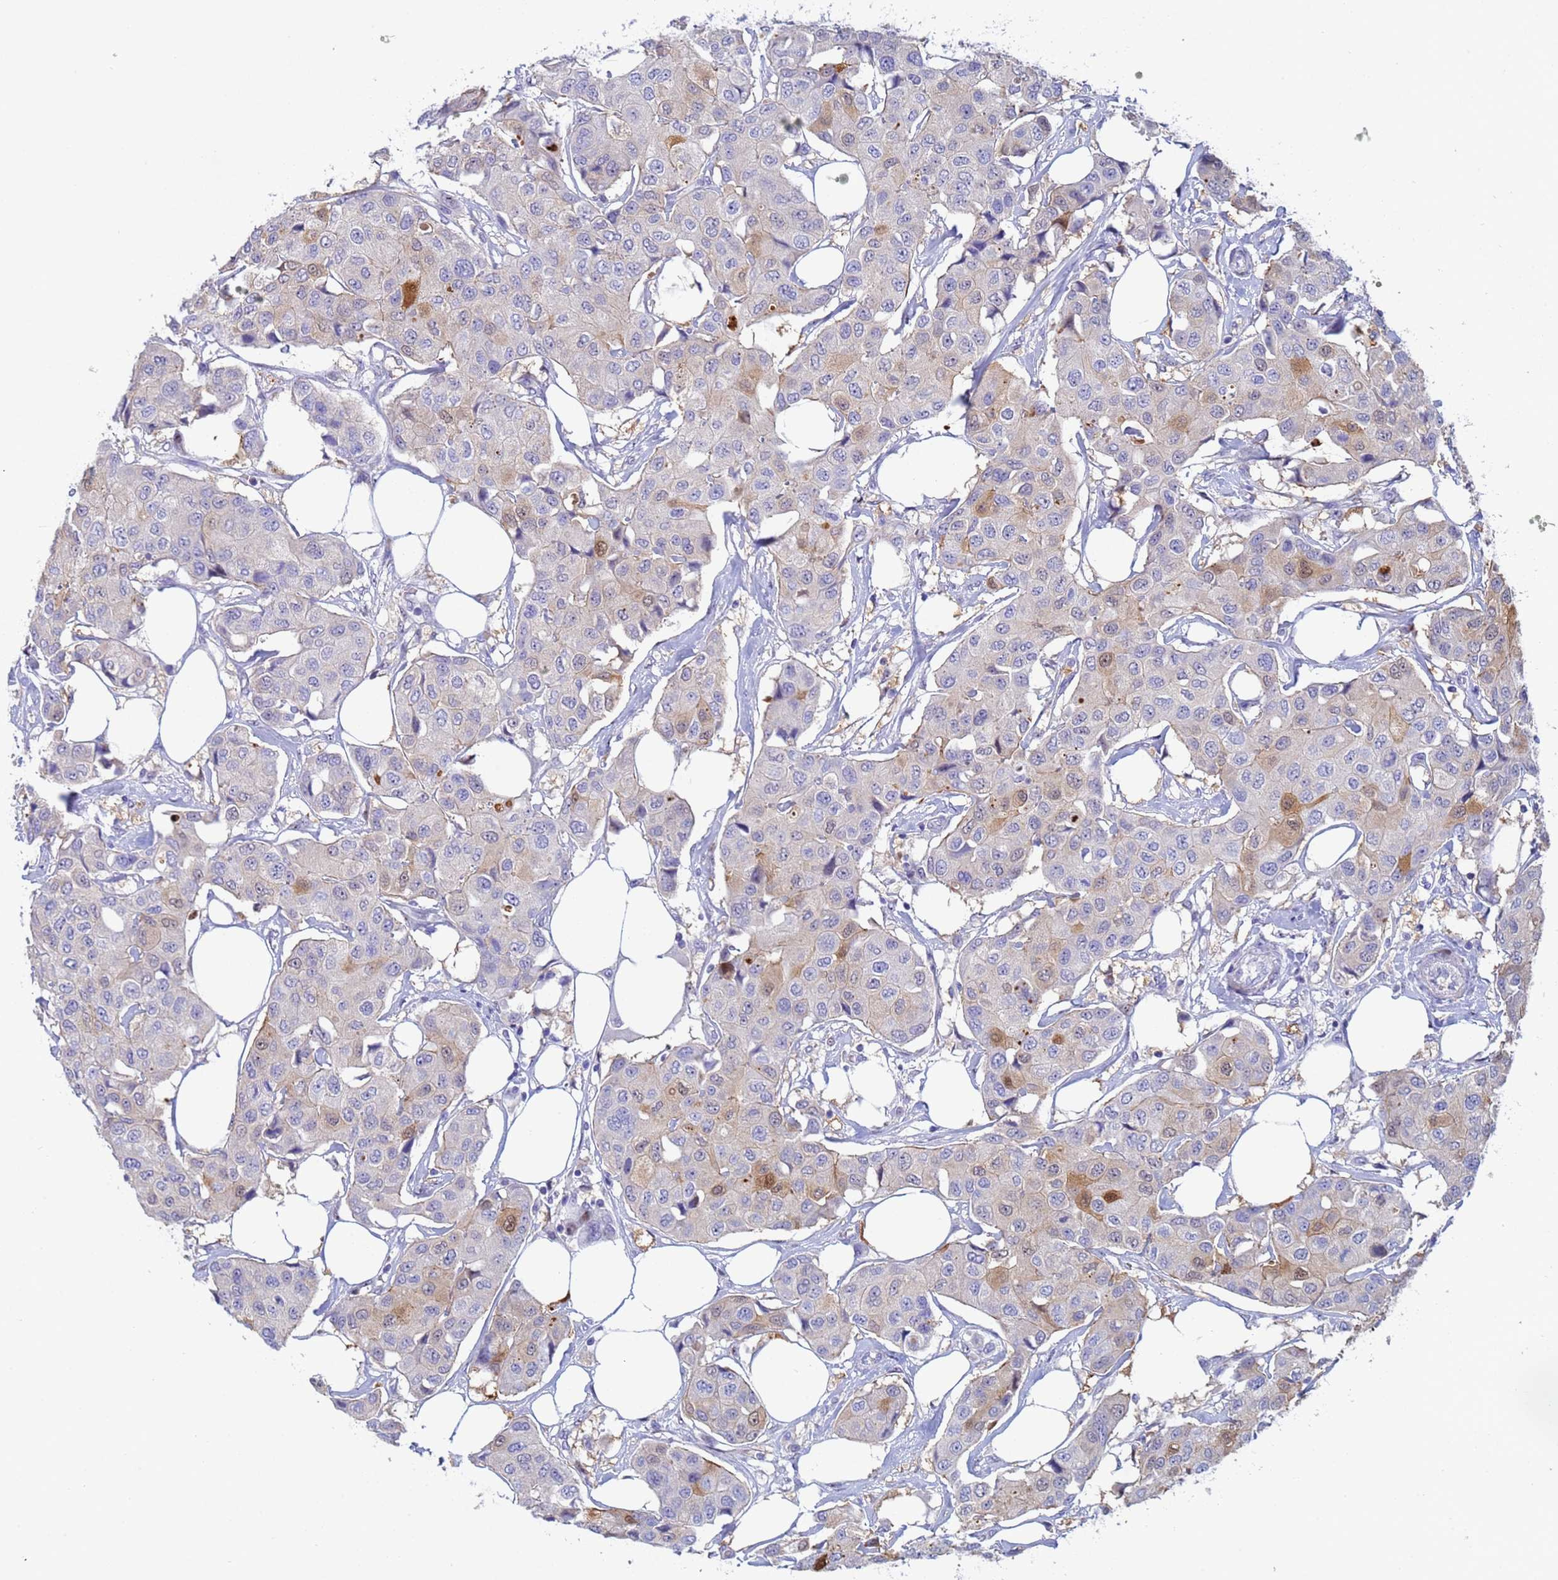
{"staining": {"intensity": "moderate", "quantity": "<25%", "location": "cytoplasmic/membranous,nuclear"}, "tissue": "breast cancer", "cell_type": "Tumor cells", "image_type": "cancer", "snomed": [{"axis": "morphology", "description": "Duct carcinoma"}, {"axis": "topography", "description": "Breast"}], "caption": "Tumor cells display low levels of moderate cytoplasmic/membranous and nuclear expression in about <25% of cells in breast cancer (invasive ductal carcinoma).", "gene": "PPP6R1", "patient": {"sex": "female", "age": 80}}